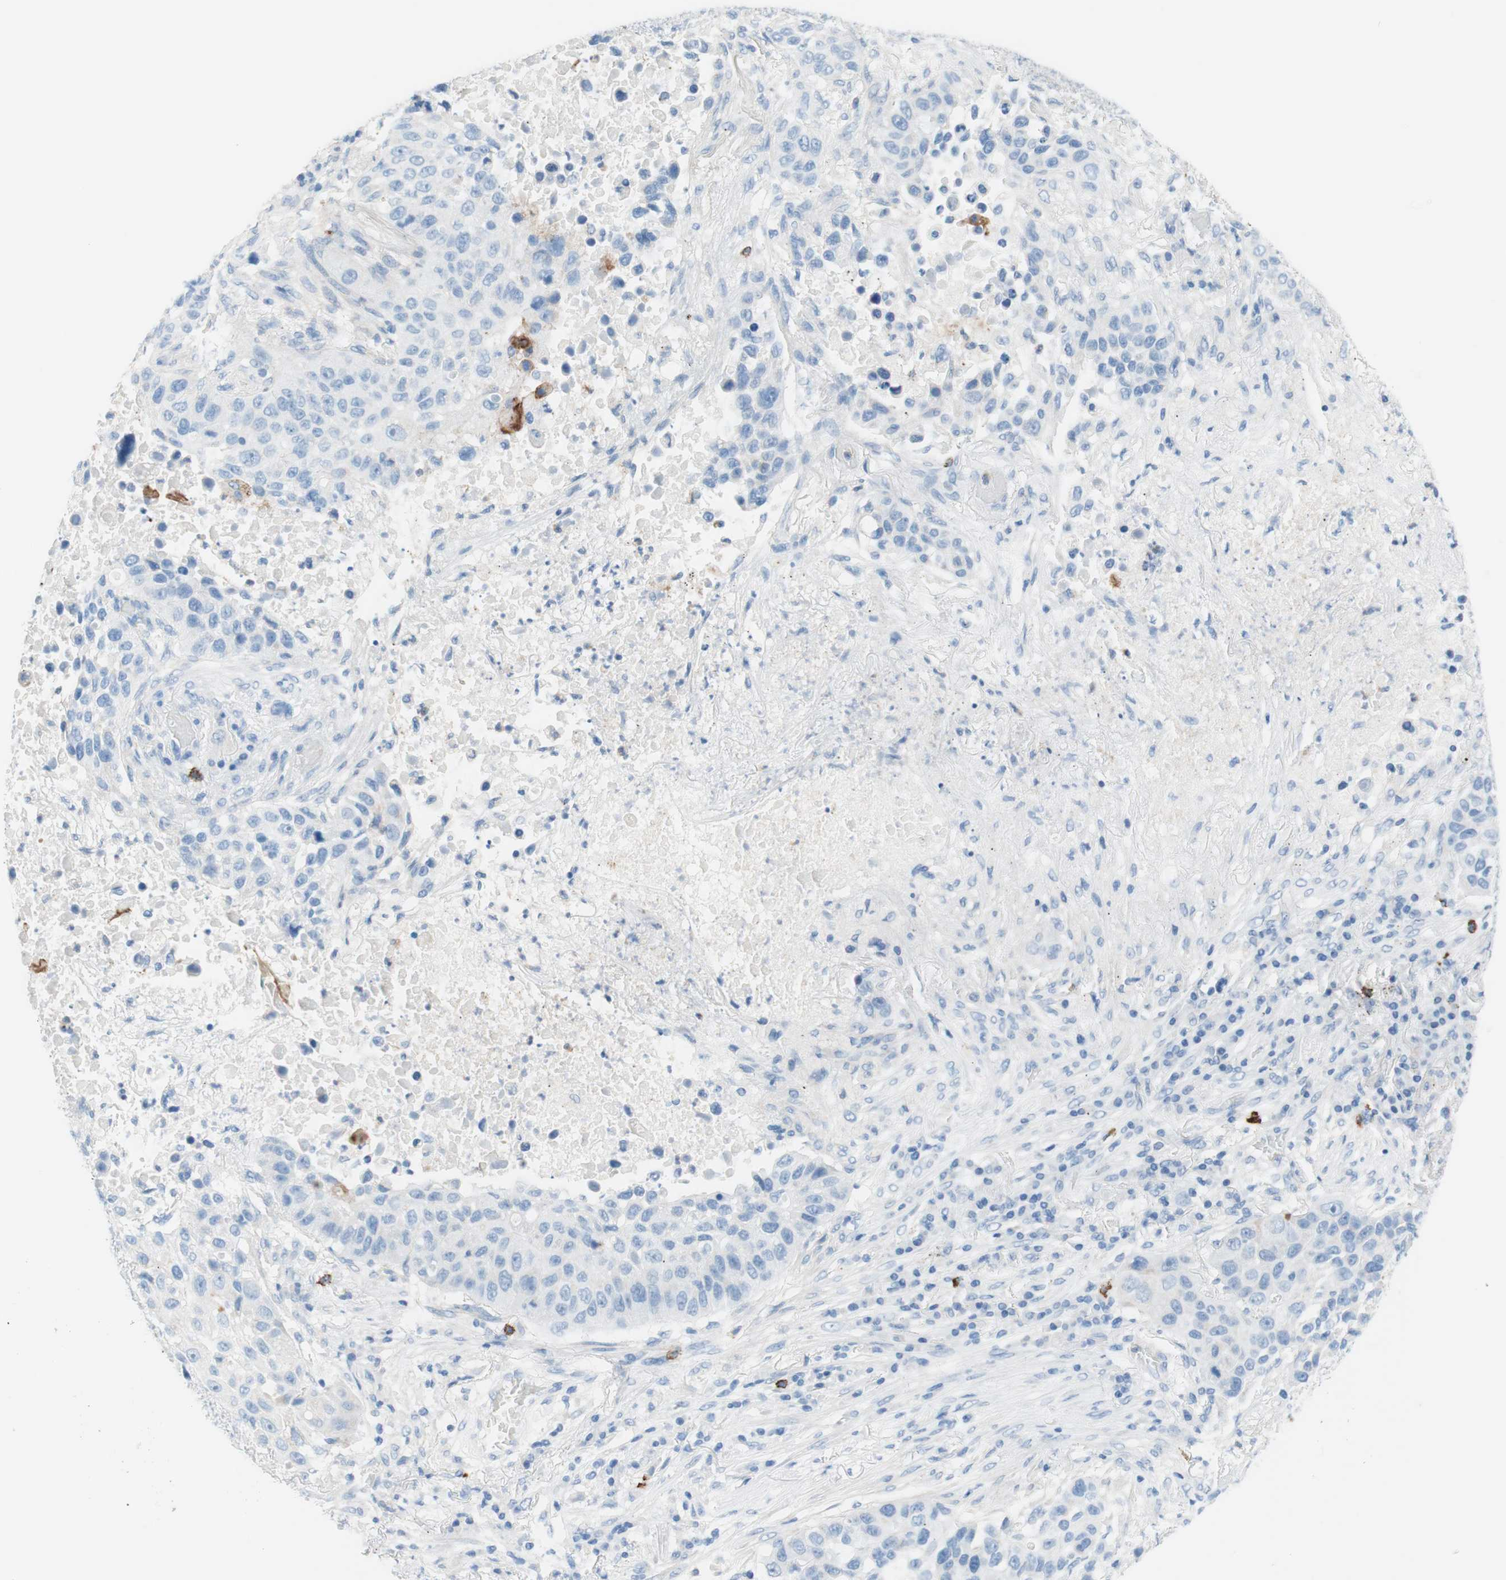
{"staining": {"intensity": "negative", "quantity": "none", "location": "none"}, "tissue": "lung cancer", "cell_type": "Tumor cells", "image_type": "cancer", "snomed": [{"axis": "morphology", "description": "Squamous cell carcinoma, NOS"}, {"axis": "topography", "description": "Lung"}], "caption": "Tumor cells are negative for protein expression in human squamous cell carcinoma (lung).", "gene": "CEACAM1", "patient": {"sex": "male", "age": 57}}